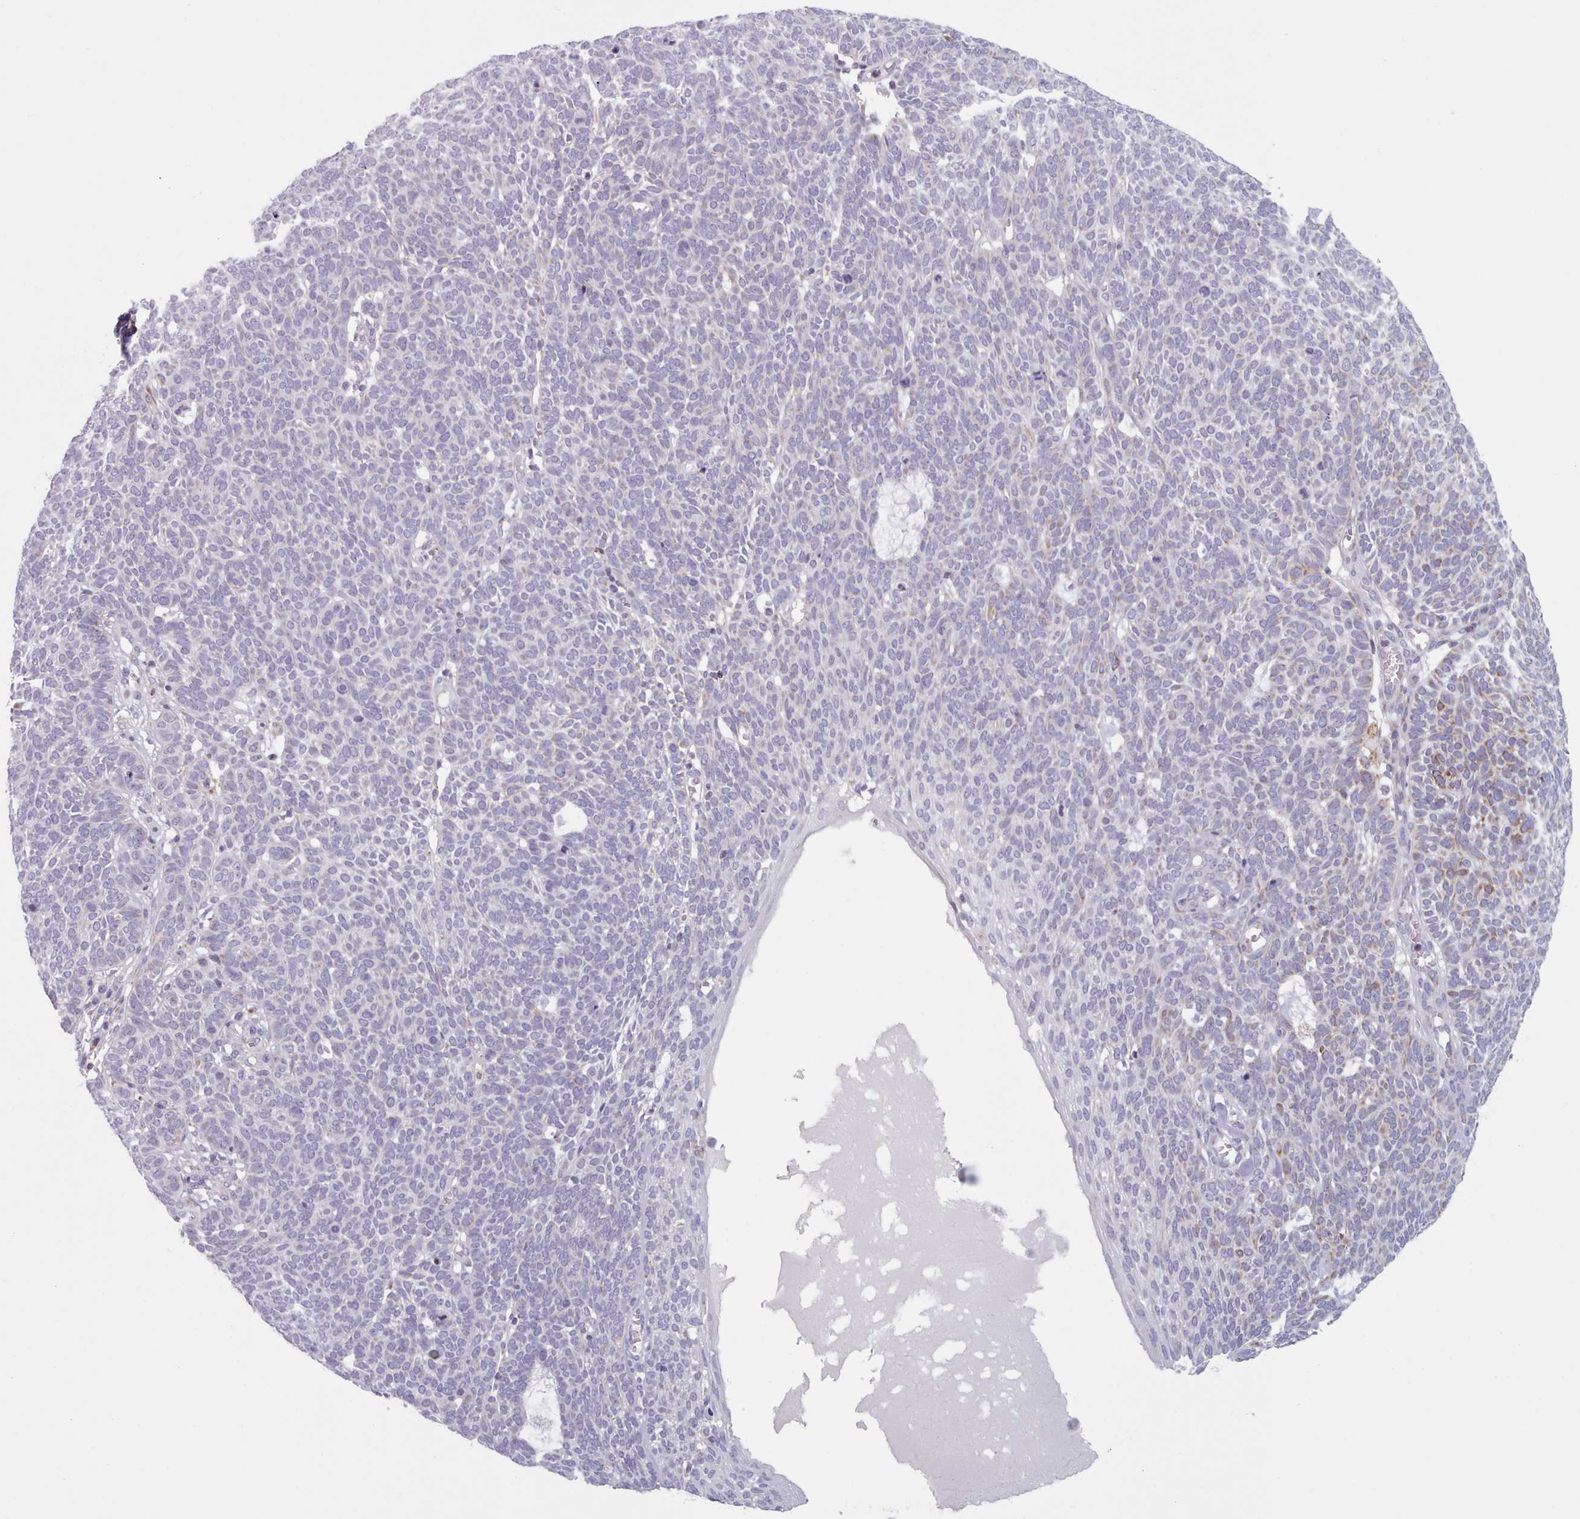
{"staining": {"intensity": "moderate", "quantity": "<25%", "location": "cytoplasmic/membranous"}, "tissue": "skin cancer", "cell_type": "Tumor cells", "image_type": "cancer", "snomed": [{"axis": "morphology", "description": "Squamous cell carcinoma, NOS"}, {"axis": "topography", "description": "Skin"}], "caption": "Skin cancer (squamous cell carcinoma) tissue displays moderate cytoplasmic/membranous staining in about <25% of tumor cells", "gene": "FAM170B", "patient": {"sex": "female", "age": 90}}